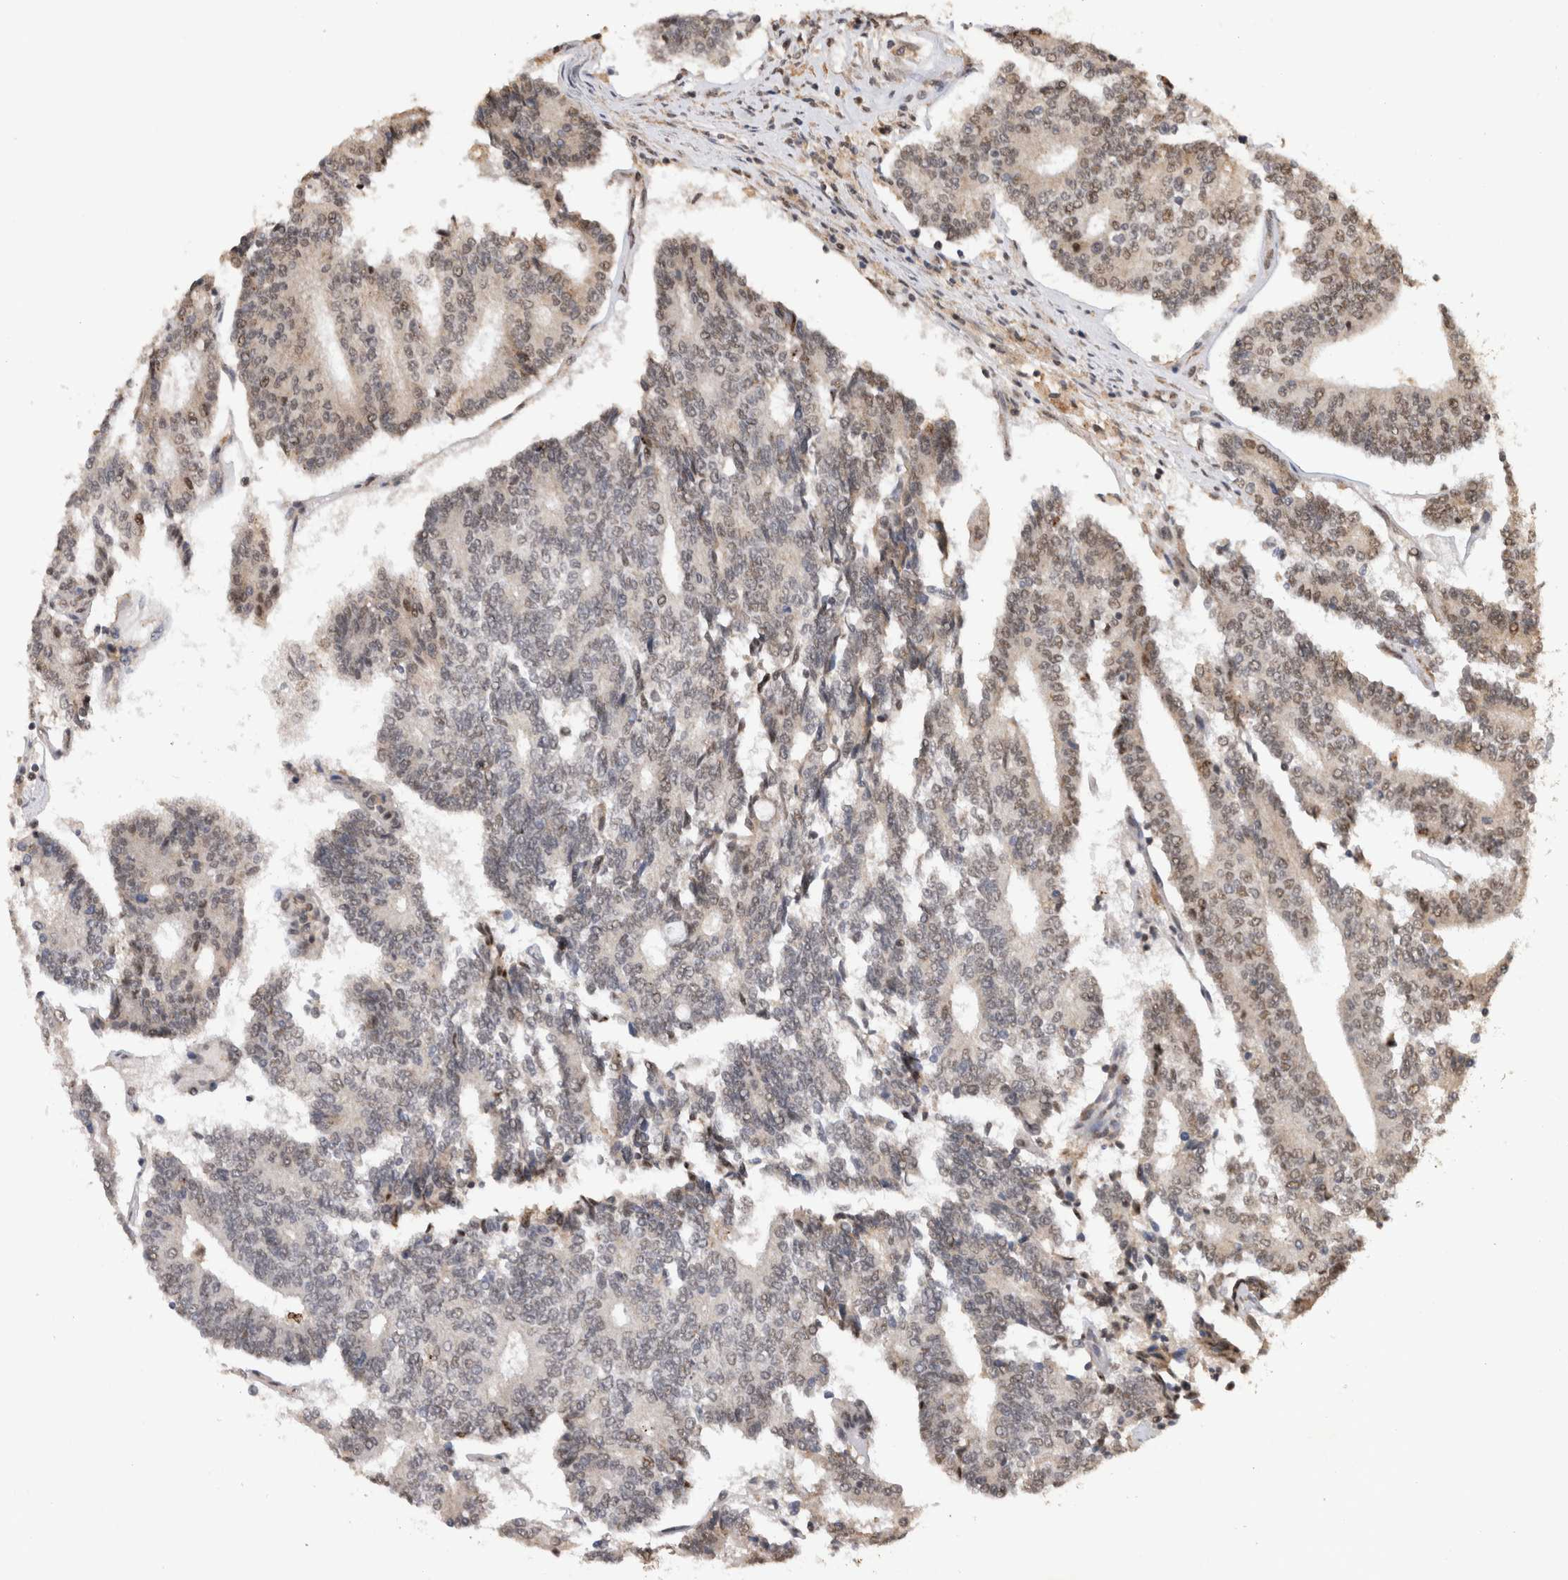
{"staining": {"intensity": "weak", "quantity": "25%-75%", "location": "nuclear"}, "tissue": "prostate cancer", "cell_type": "Tumor cells", "image_type": "cancer", "snomed": [{"axis": "morphology", "description": "Normal tissue, NOS"}, {"axis": "morphology", "description": "Adenocarcinoma, High grade"}, {"axis": "topography", "description": "Prostate"}, {"axis": "topography", "description": "Seminal veicle"}], "caption": "Immunohistochemistry (IHC) staining of prostate cancer (high-grade adenocarcinoma), which exhibits low levels of weak nuclear positivity in approximately 25%-75% of tumor cells indicating weak nuclear protein positivity. The staining was performed using DAB (3,3'-diaminobenzidine) (brown) for protein detection and nuclei were counterstained in hematoxylin (blue).", "gene": "KEAP1", "patient": {"sex": "male", "age": 55}}